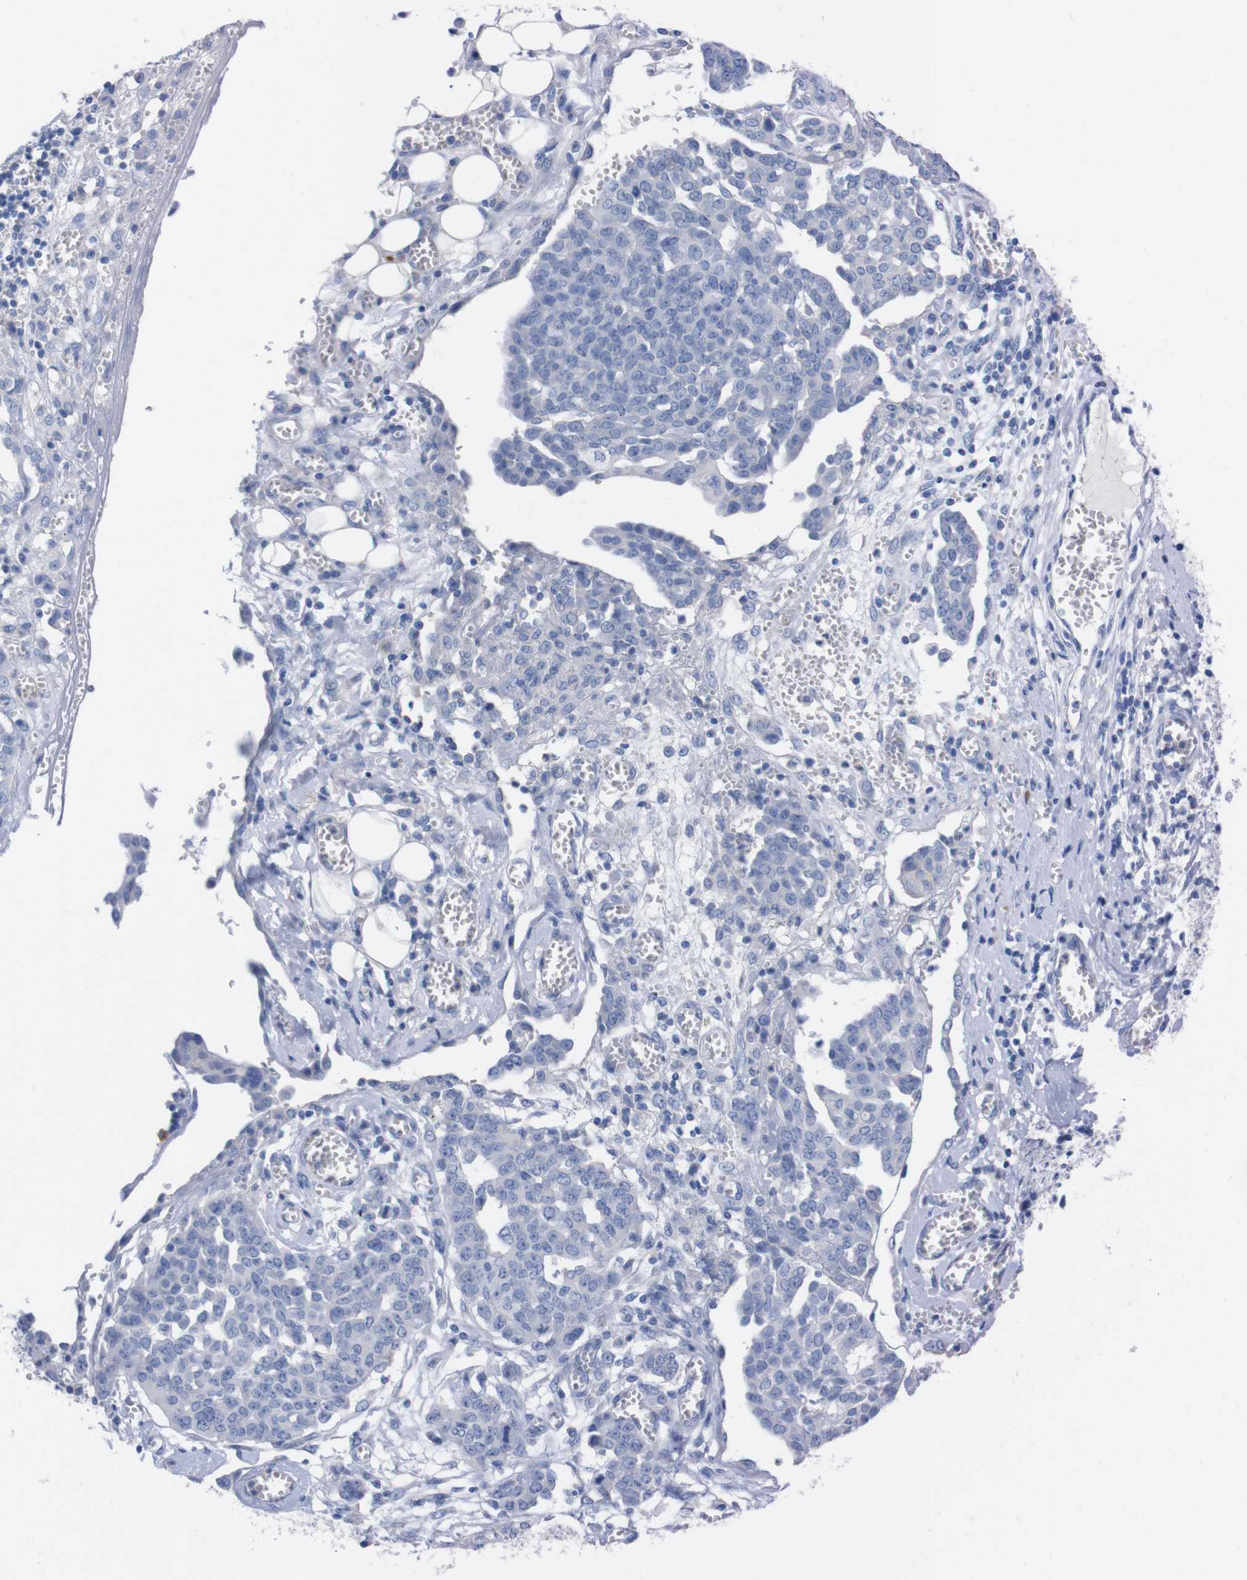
{"staining": {"intensity": "negative", "quantity": "none", "location": "none"}, "tissue": "ovarian cancer", "cell_type": "Tumor cells", "image_type": "cancer", "snomed": [{"axis": "morphology", "description": "Cystadenocarcinoma, serous, NOS"}, {"axis": "topography", "description": "Soft tissue"}, {"axis": "topography", "description": "Ovary"}], "caption": "There is no significant positivity in tumor cells of ovarian serous cystadenocarcinoma.", "gene": "TMEM243", "patient": {"sex": "female", "age": 57}}